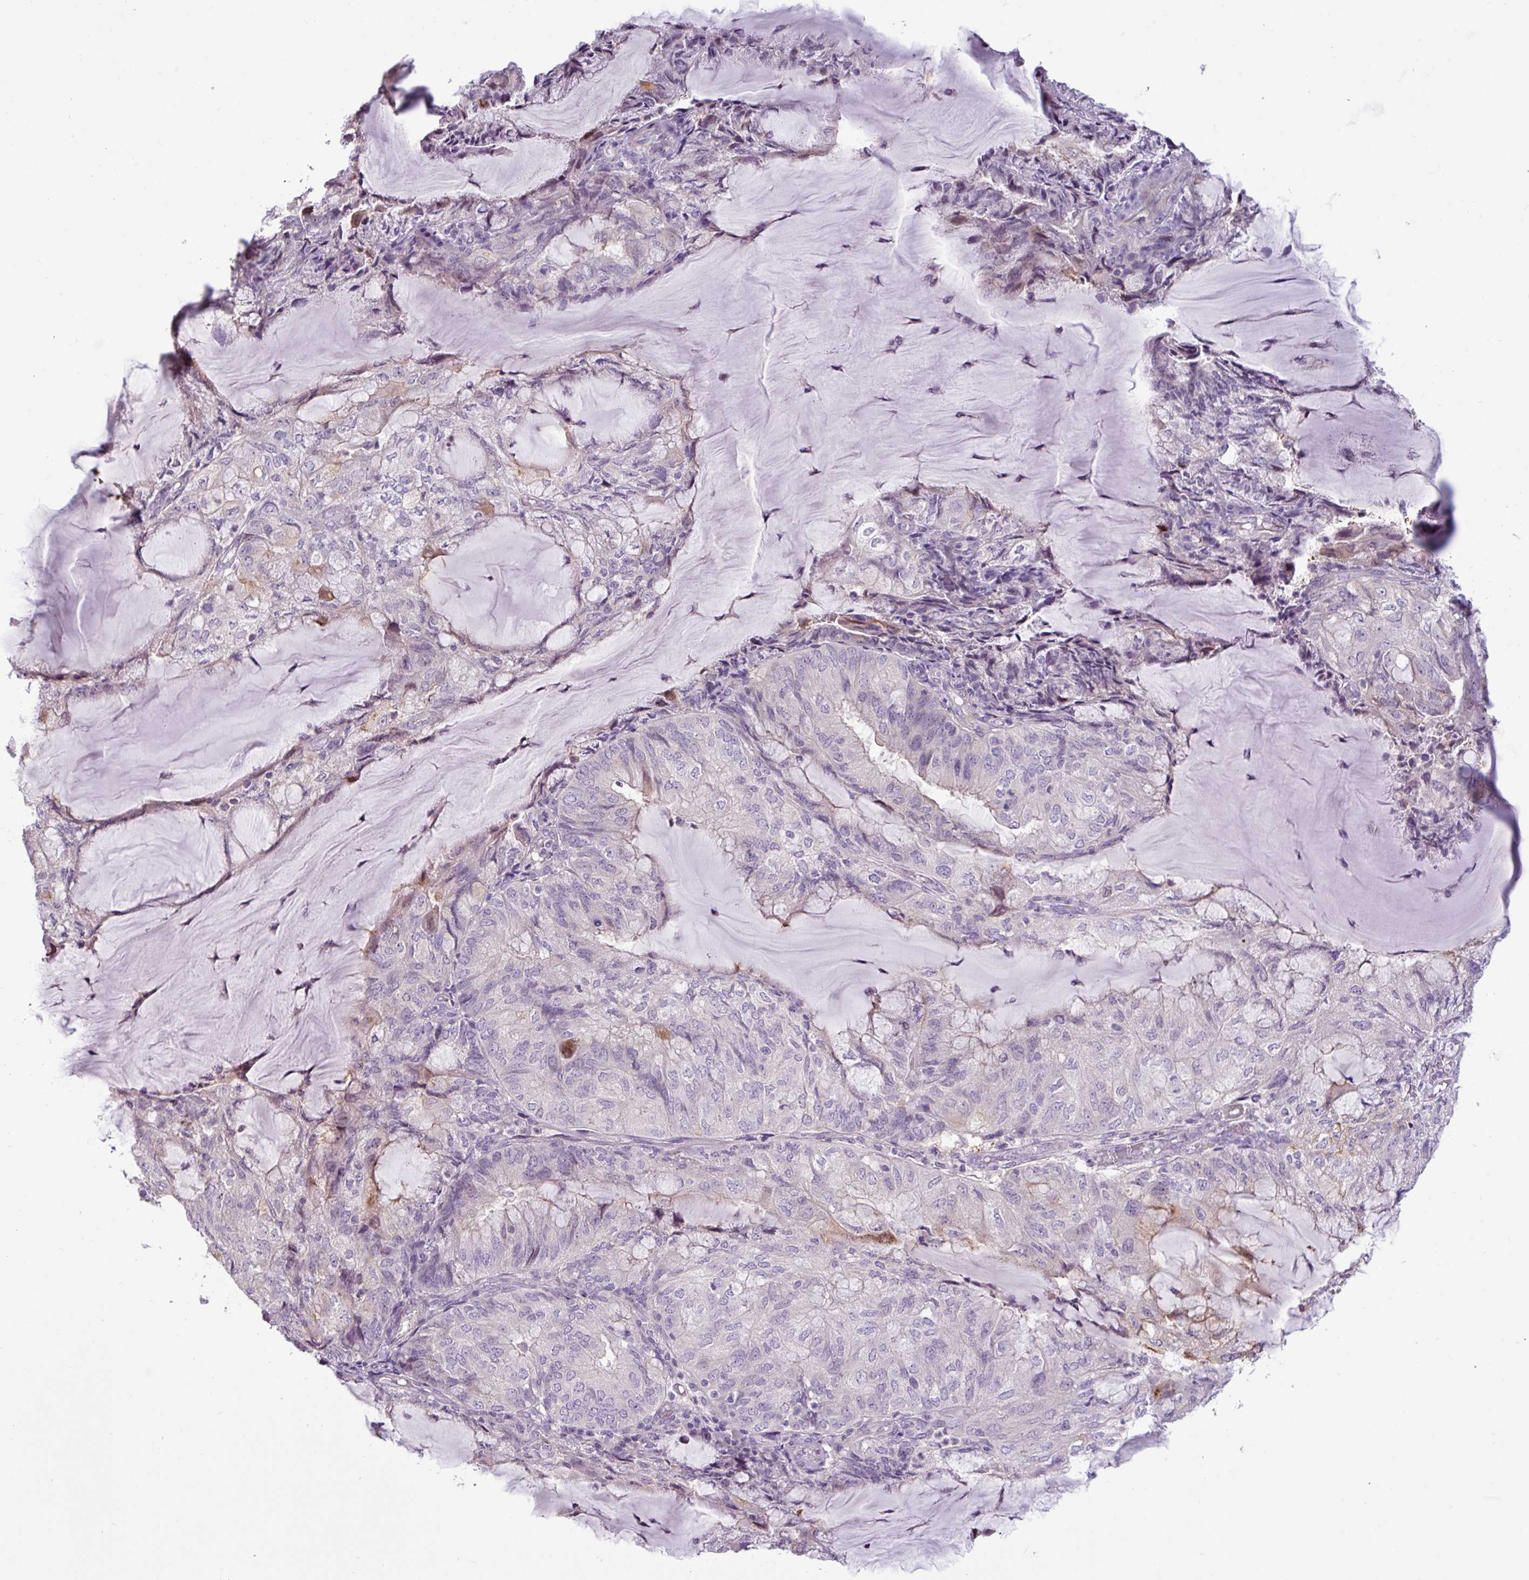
{"staining": {"intensity": "negative", "quantity": "none", "location": "none"}, "tissue": "endometrial cancer", "cell_type": "Tumor cells", "image_type": "cancer", "snomed": [{"axis": "morphology", "description": "Adenocarcinoma, NOS"}, {"axis": "topography", "description": "Endometrium"}], "caption": "Photomicrograph shows no significant protein expression in tumor cells of endometrial adenocarcinoma.", "gene": "PNLDC1", "patient": {"sex": "female", "age": 81}}